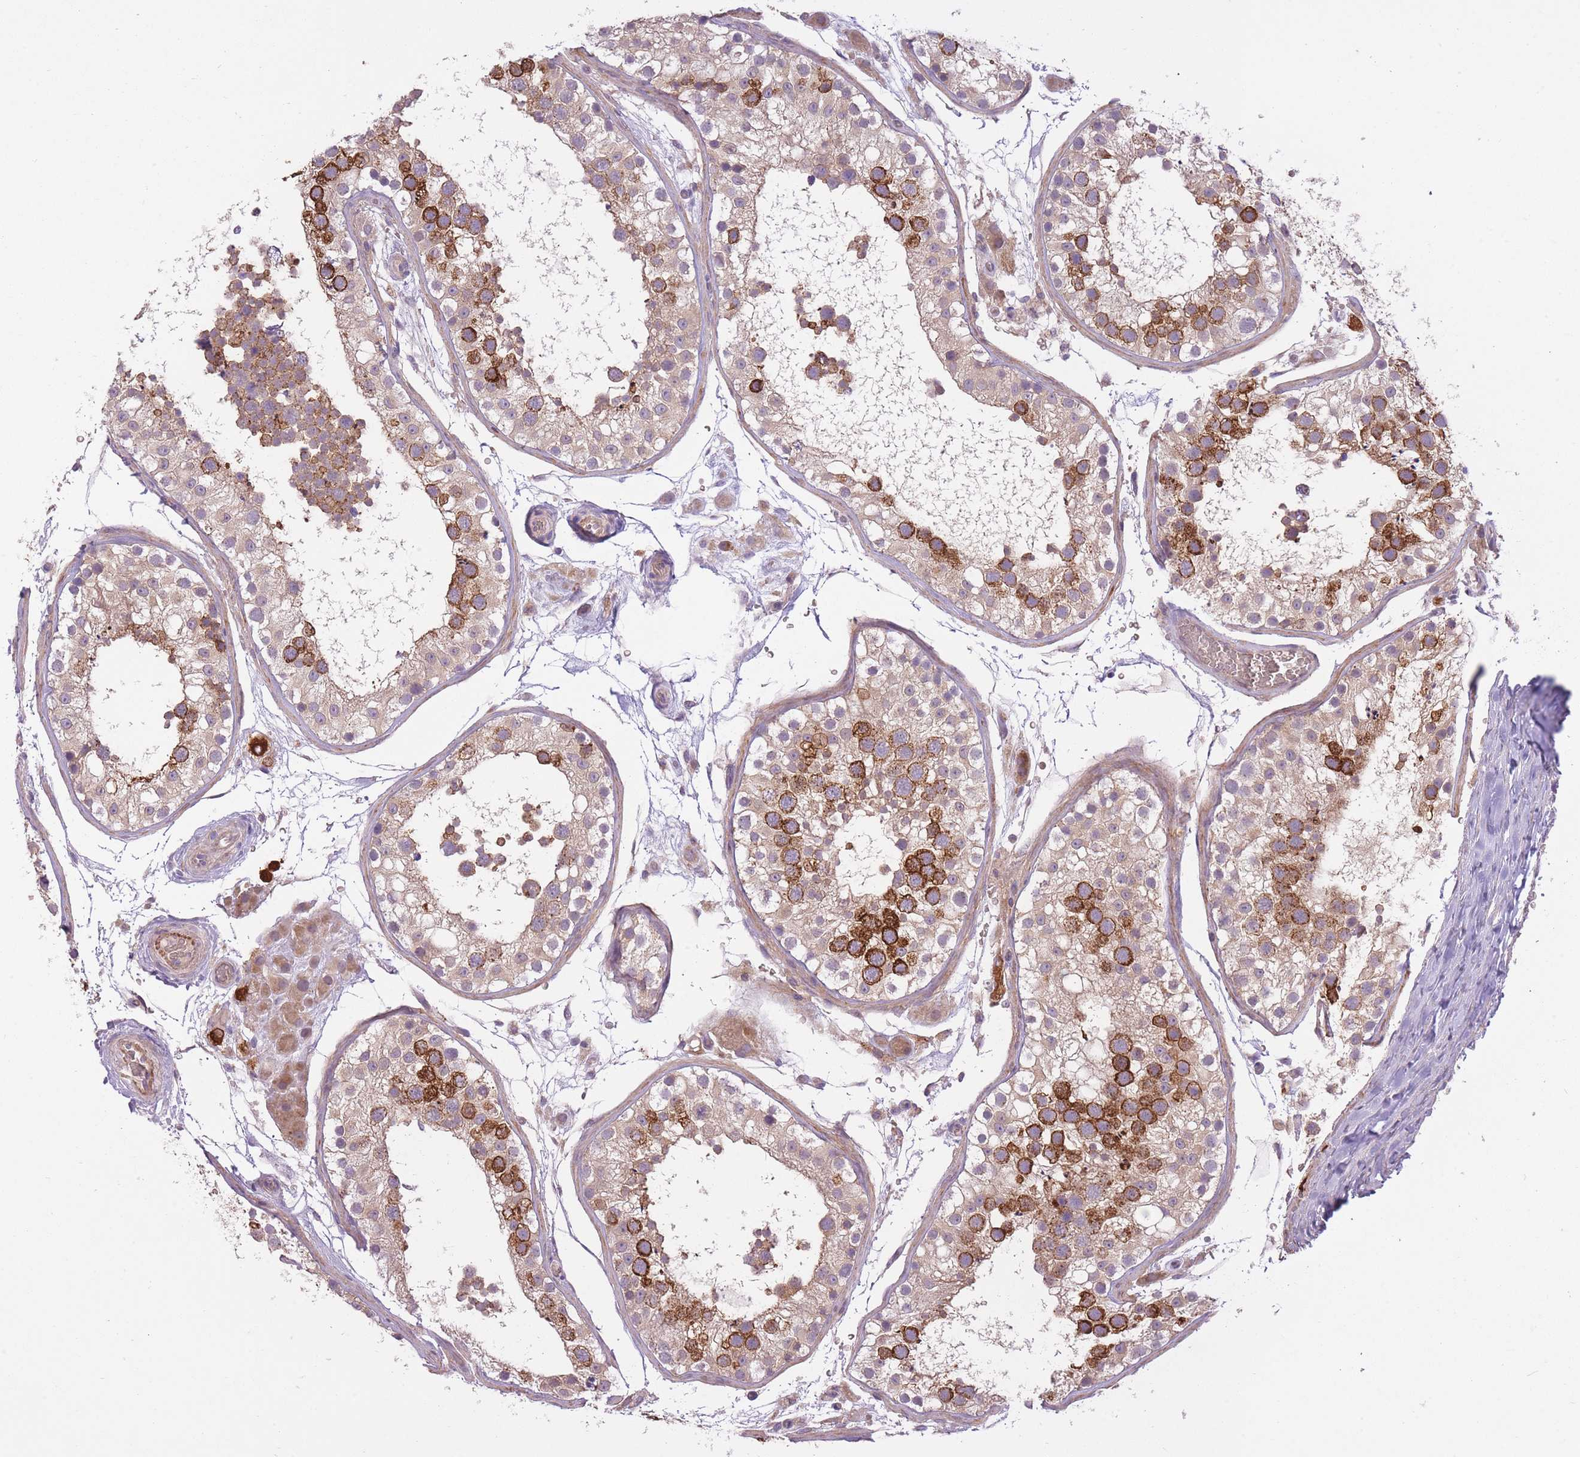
{"staining": {"intensity": "strong", "quantity": "25%-75%", "location": "cytoplasmic/membranous"}, "tissue": "testis", "cell_type": "Cells in seminiferous ducts", "image_type": "normal", "snomed": [{"axis": "morphology", "description": "Normal tissue, NOS"}, {"axis": "topography", "description": "Testis"}], "caption": "DAB (3,3'-diaminobenzidine) immunohistochemical staining of unremarkable human testis displays strong cytoplasmic/membranous protein expression in approximately 25%-75% of cells in seminiferous ducts.", "gene": "REV1", "patient": {"sex": "male", "age": 26}}